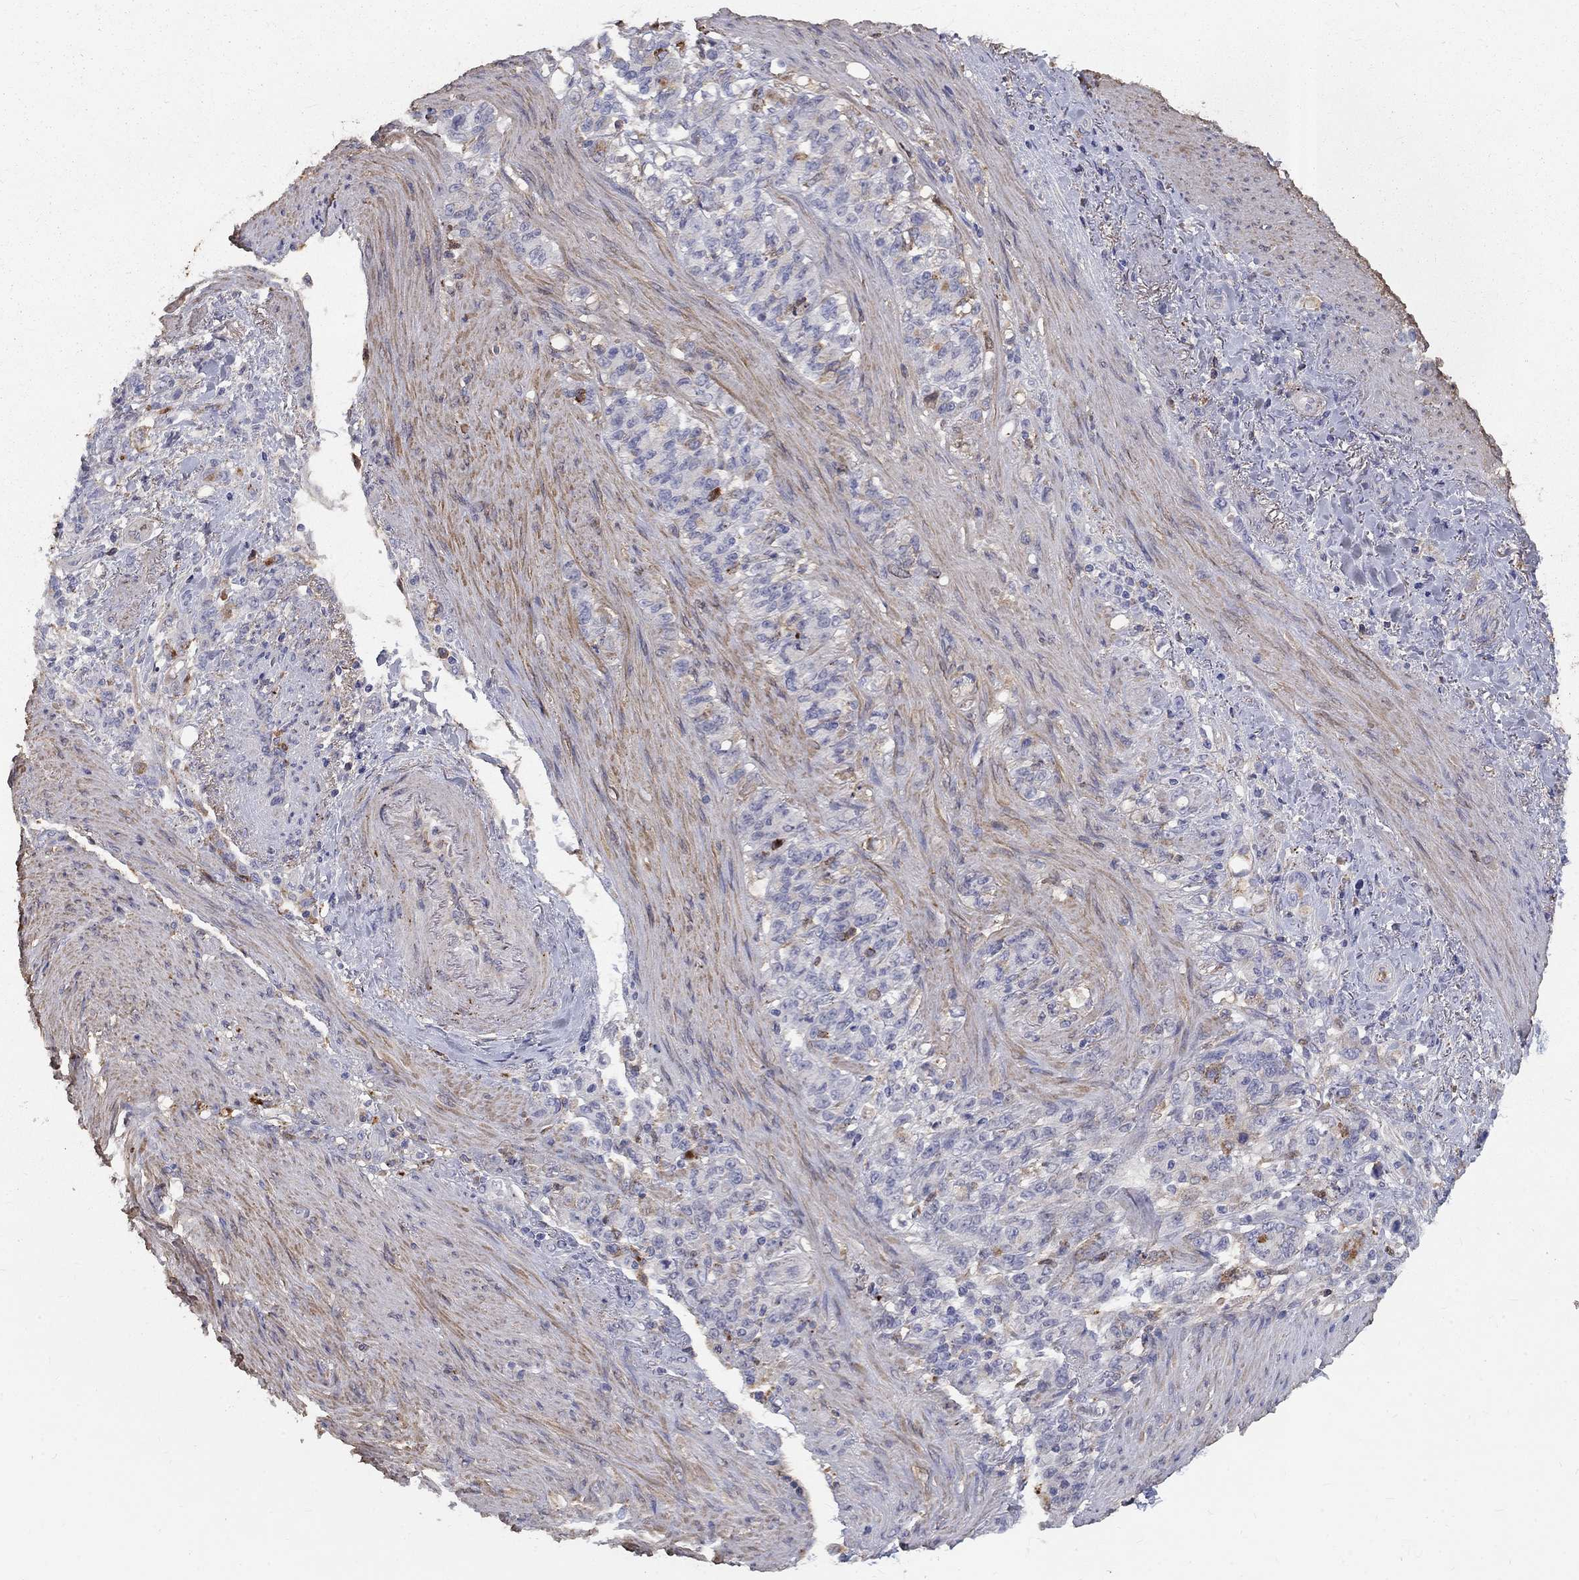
{"staining": {"intensity": "moderate", "quantity": "<25%", "location": "cytoplasmic/membranous"}, "tissue": "stomach cancer", "cell_type": "Tumor cells", "image_type": "cancer", "snomed": [{"axis": "morphology", "description": "Normal tissue, NOS"}, {"axis": "morphology", "description": "Adenocarcinoma, NOS"}, {"axis": "topography", "description": "Stomach"}], "caption": "Human stomach cancer stained with a protein marker displays moderate staining in tumor cells.", "gene": "EPDR1", "patient": {"sex": "female", "age": 79}}